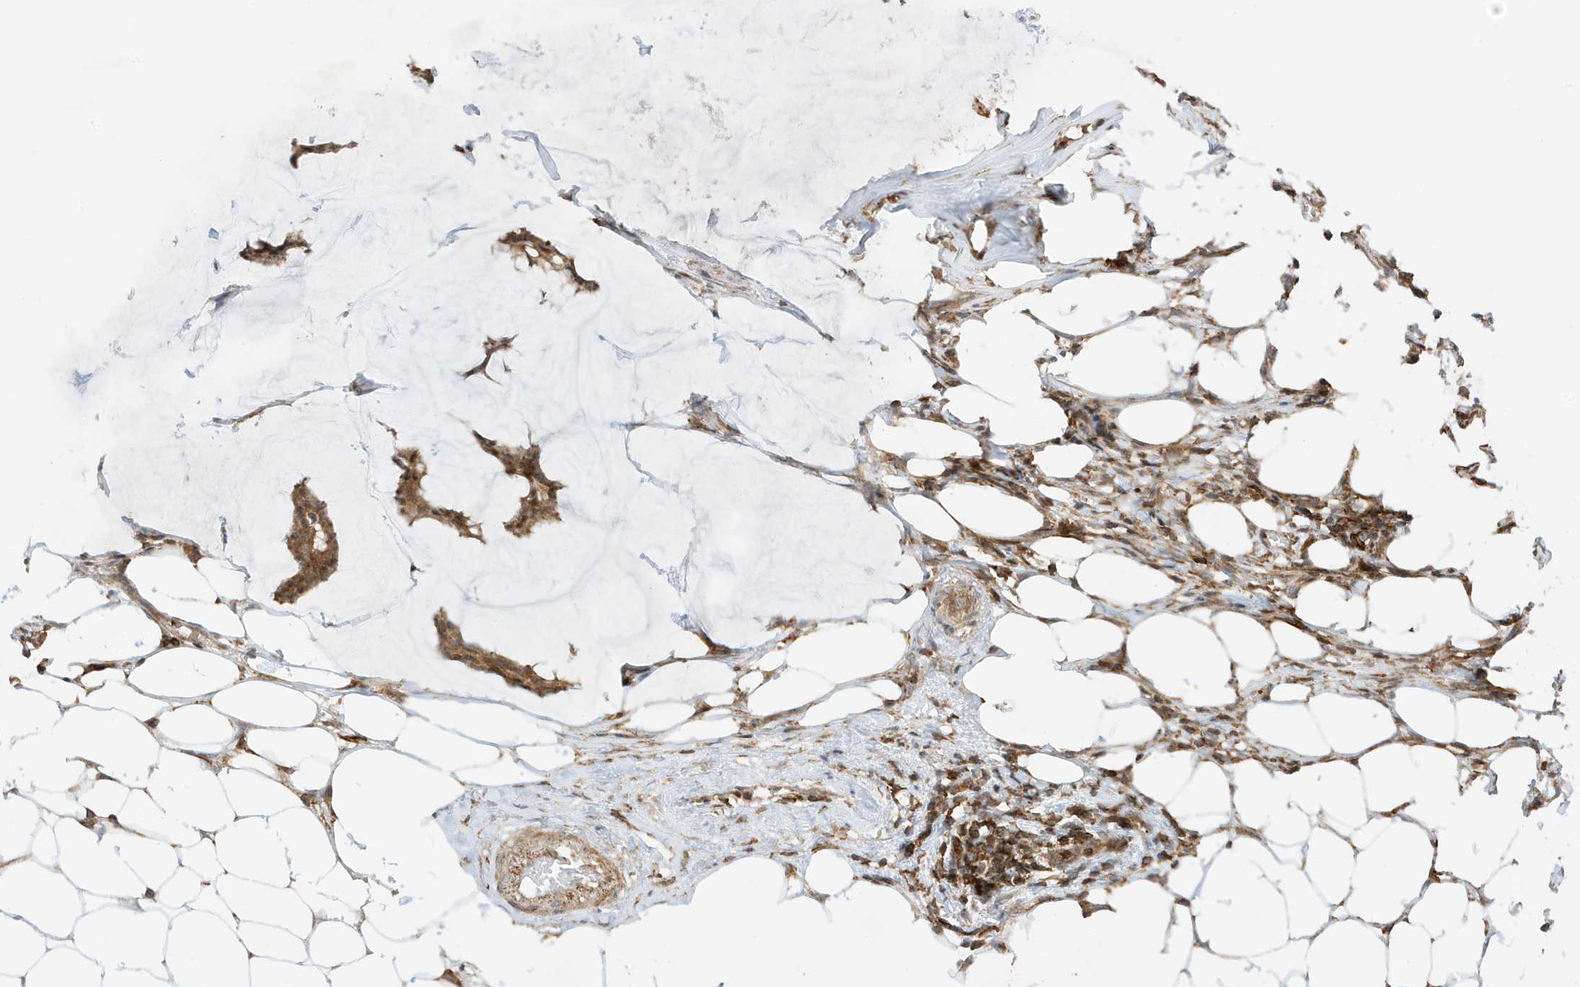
{"staining": {"intensity": "moderate", "quantity": ">75%", "location": "cytoplasmic/membranous"}, "tissue": "breast cancer", "cell_type": "Tumor cells", "image_type": "cancer", "snomed": [{"axis": "morphology", "description": "Duct carcinoma"}, {"axis": "topography", "description": "Breast"}], "caption": "This histopathology image shows immunohistochemistry staining of human breast cancer (intraductal carcinoma), with medium moderate cytoplasmic/membranous staining in about >75% of tumor cells.", "gene": "TATDN3", "patient": {"sex": "female", "age": 93}}